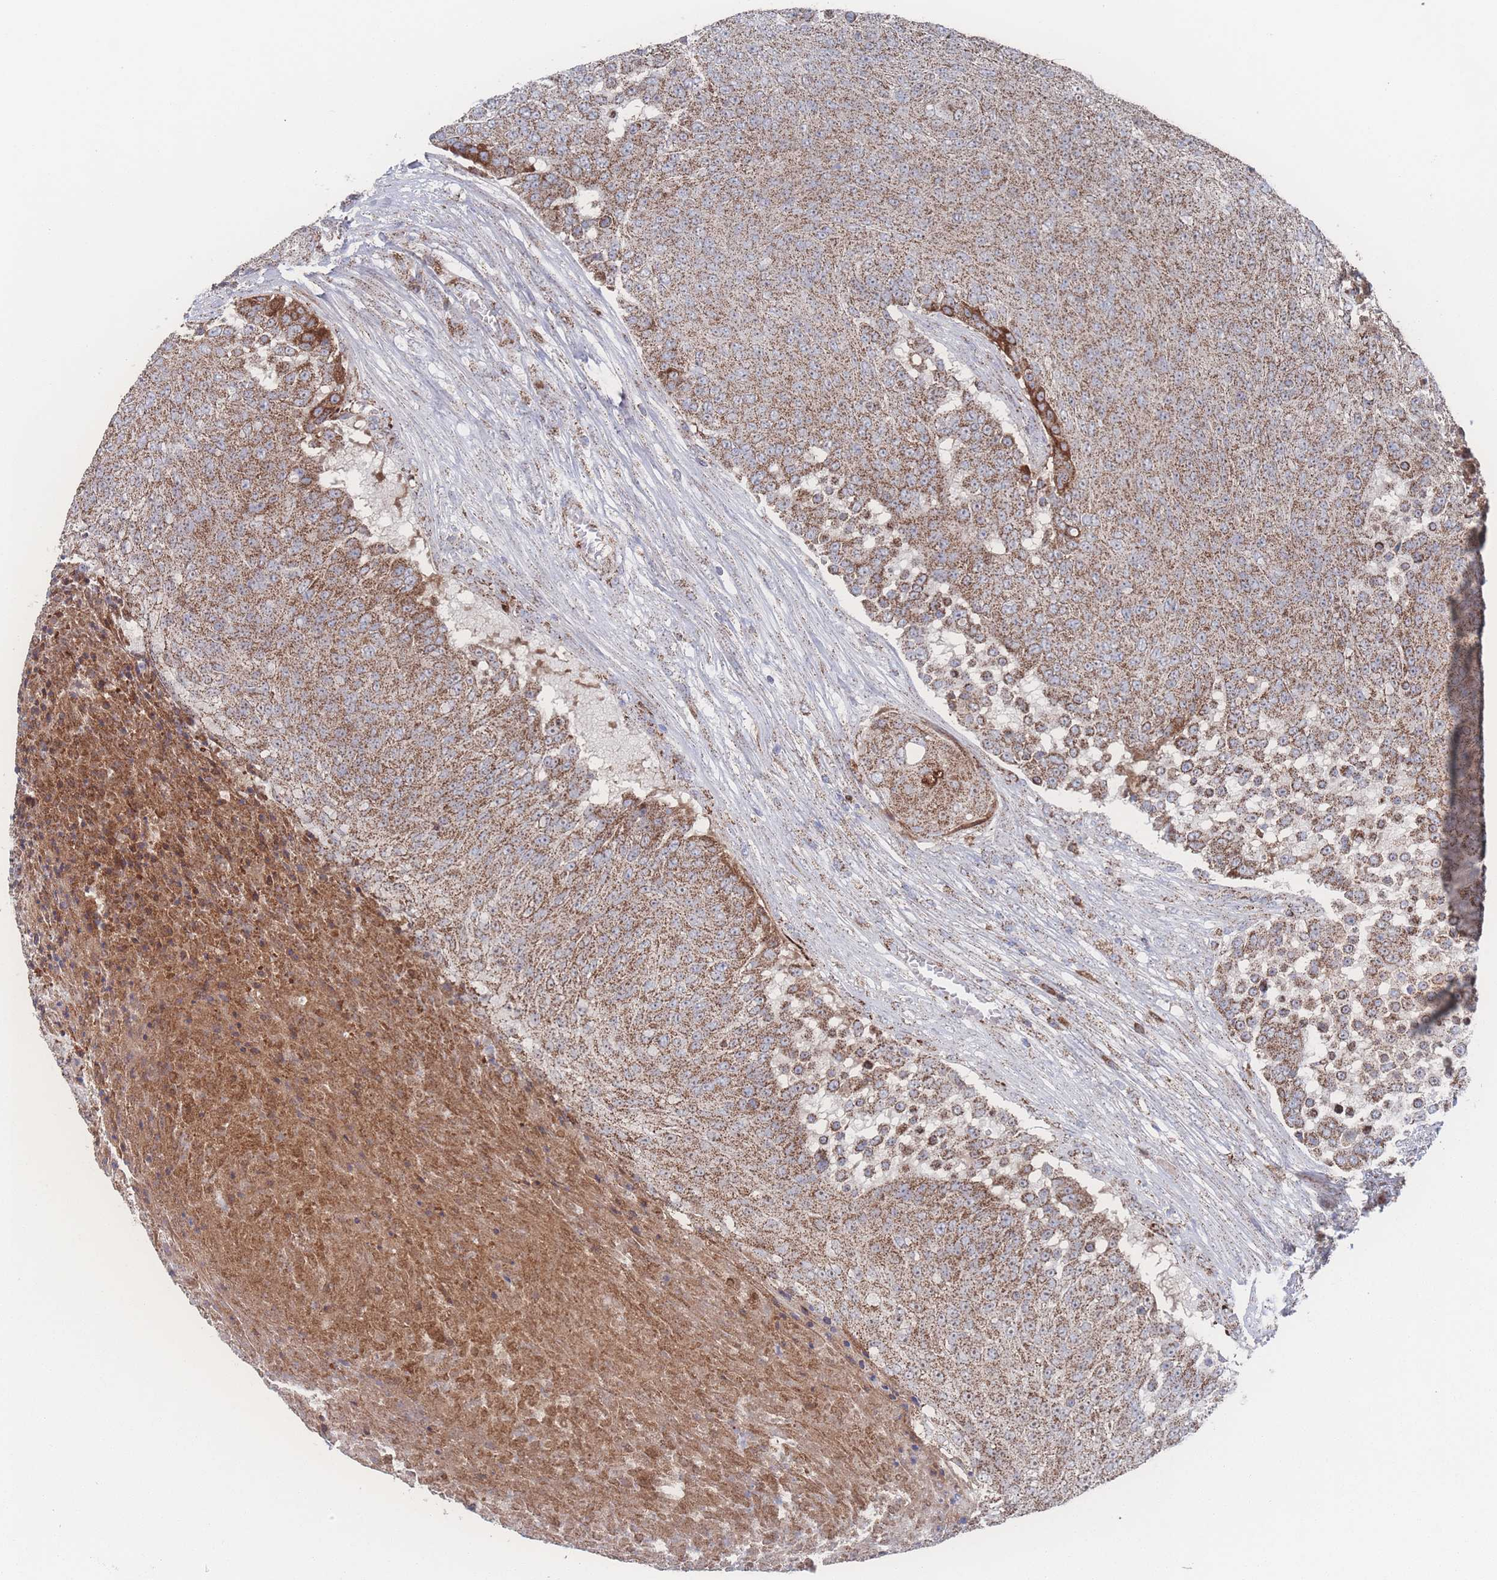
{"staining": {"intensity": "strong", "quantity": ">75%", "location": "cytoplasmic/membranous"}, "tissue": "urothelial cancer", "cell_type": "Tumor cells", "image_type": "cancer", "snomed": [{"axis": "morphology", "description": "Urothelial carcinoma, High grade"}, {"axis": "topography", "description": "Urinary bladder"}], "caption": "Immunohistochemical staining of urothelial cancer shows strong cytoplasmic/membranous protein positivity in approximately >75% of tumor cells.", "gene": "PEX14", "patient": {"sex": "female", "age": 63}}